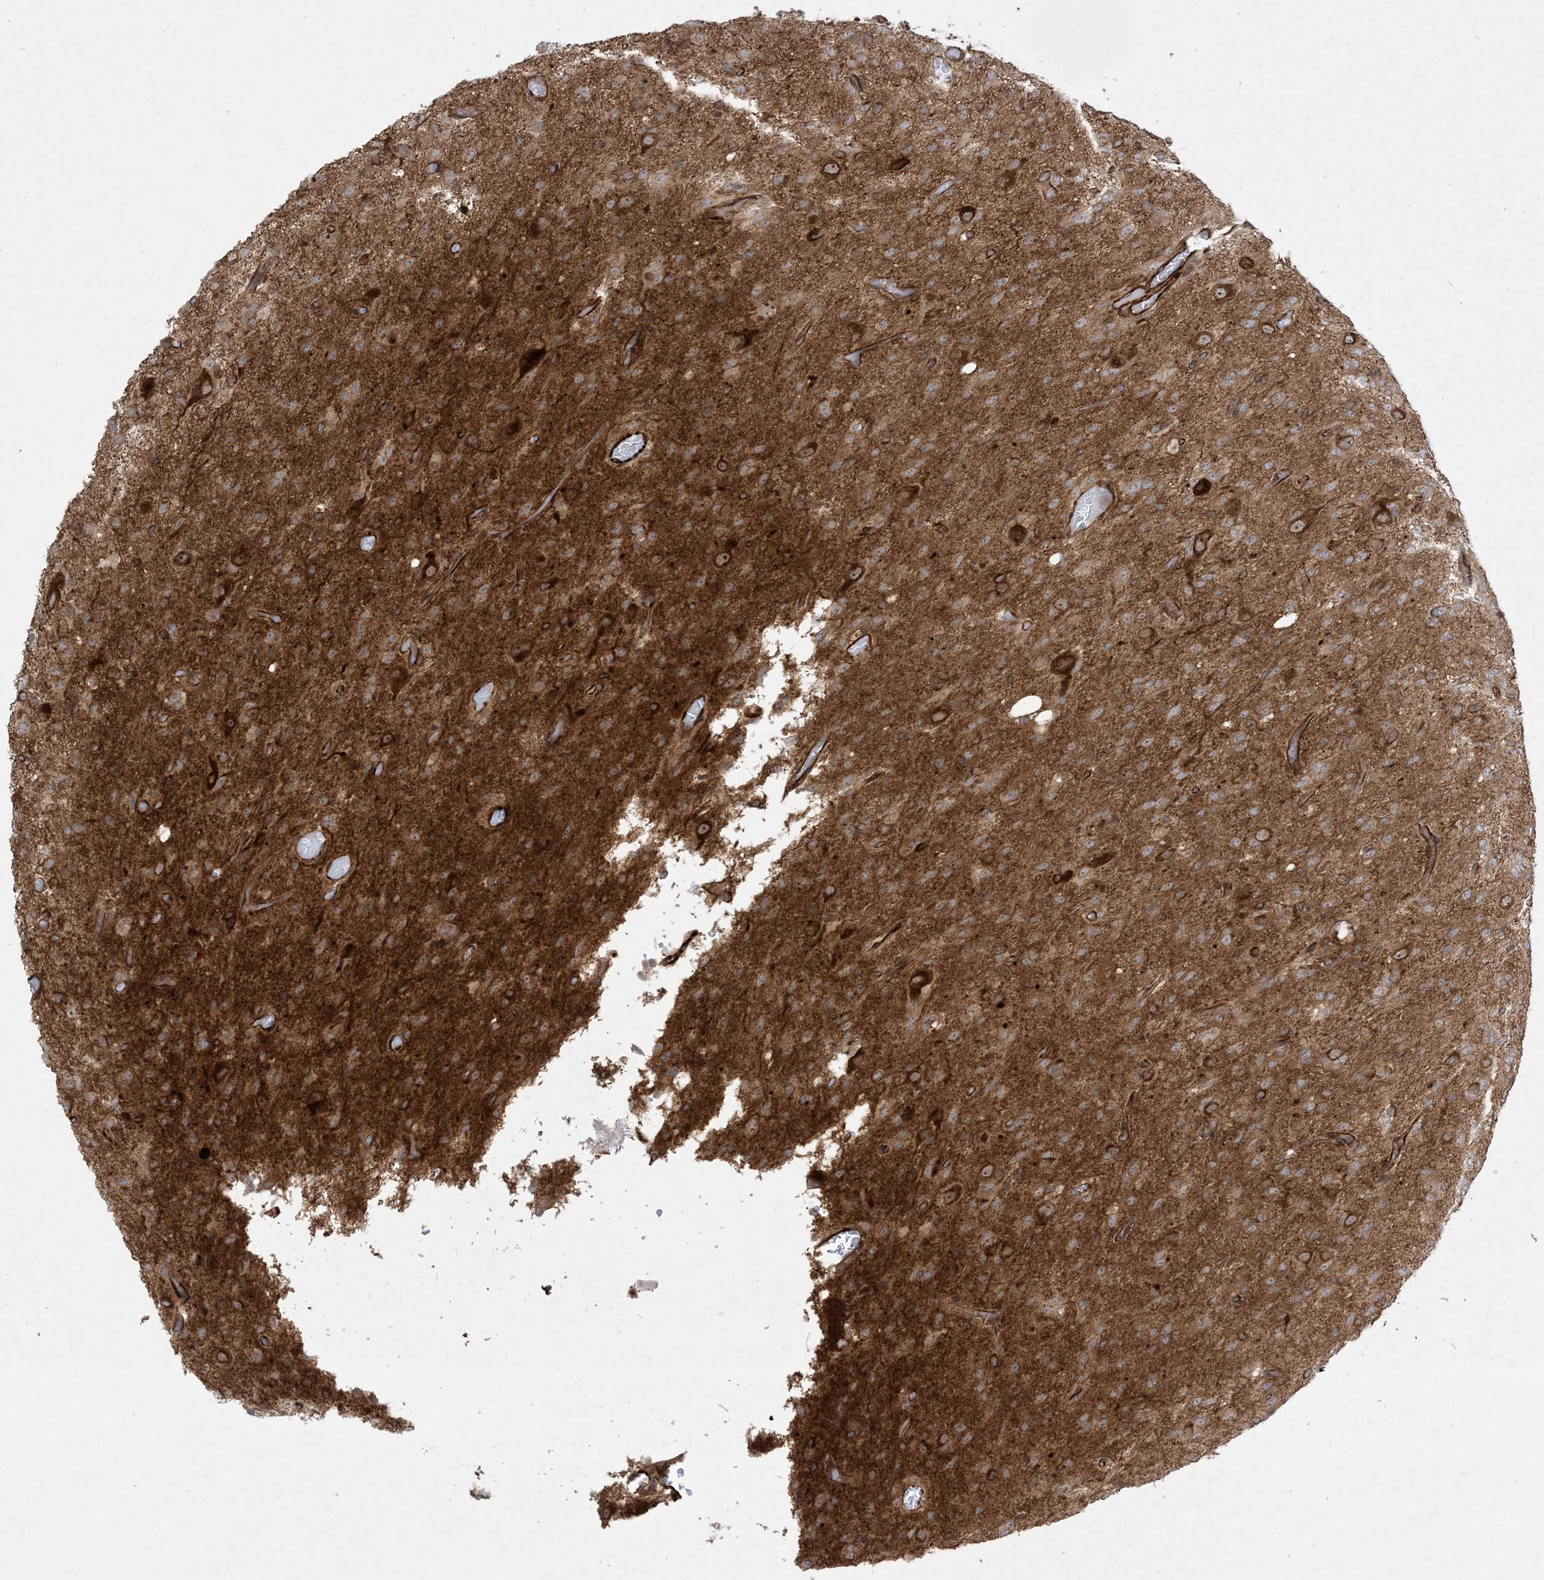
{"staining": {"intensity": "moderate", "quantity": ">75%", "location": "cytoplasmic/membranous"}, "tissue": "glioma", "cell_type": "Tumor cells", "image_type": "cancer", "snomed": [{"axis": "morphology", "description": "Glioma, malignant, High grade"}, {"axis": "topography", "description": "Brain"}], "caption": "A micrograph of malignant glioma (high-grade) stained for a protein reveals moderate cytoplasmic/membranous brown staining in tumor cells.", "gene": "SOGA3", "patient": {"sex": "female", "age": 59}}